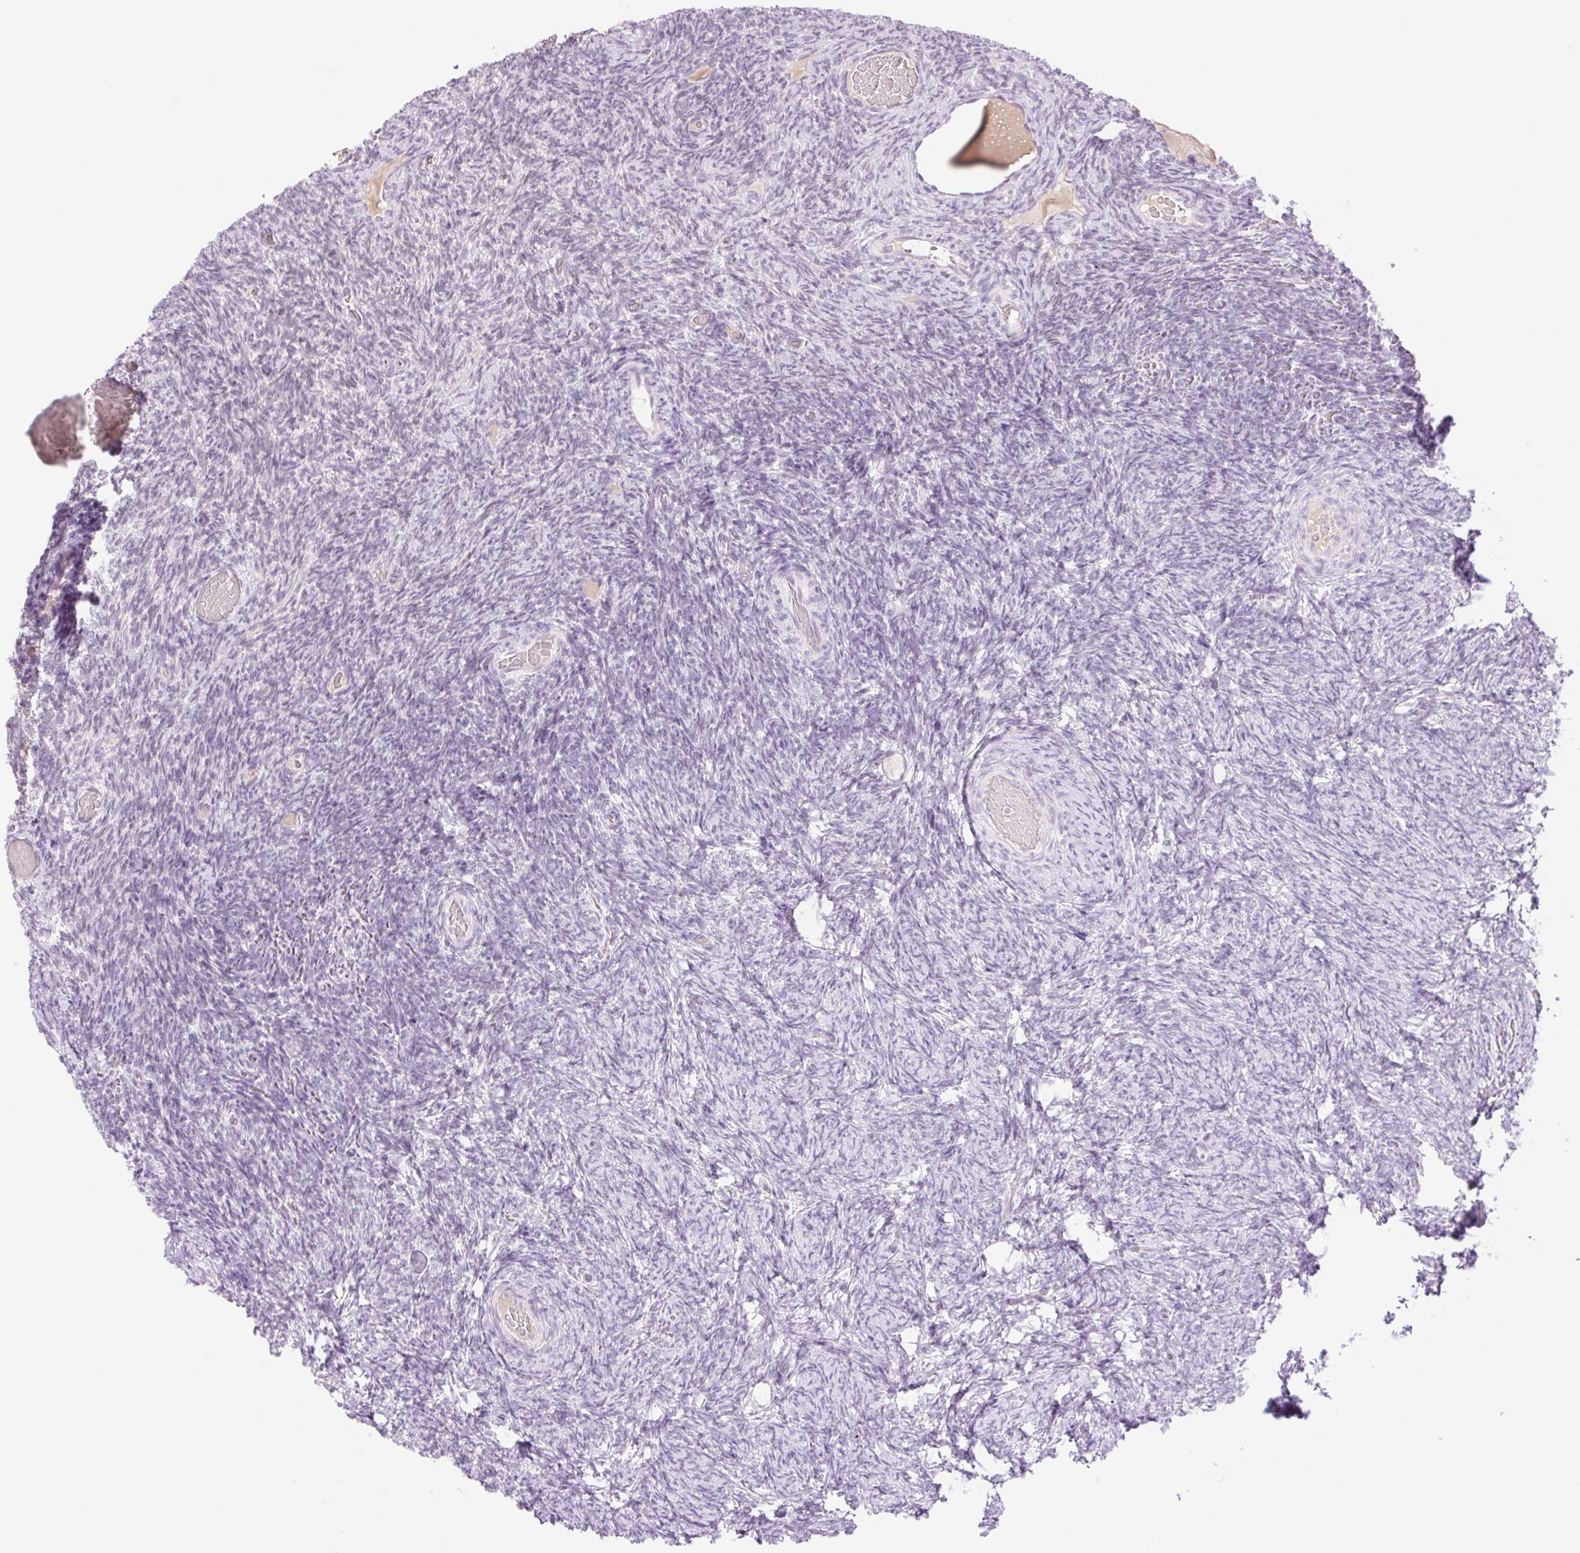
{"staining": {"intensity": "negative", "quantity": "none", "location": "none"}, "tissue": "ovary", "cell_type": "Ovarian stroma cells", "image_type": "normal", "snomed": [{"axis": "morphology", "description": "Normal tissue, NOS"}, {"axis": "topography", "description": "Ovary"}], "caption": "The immunohistochemistry (IHC) histopathology image has no significant expression in ovarian stroma cells of ovary. The staining is performed using DAB (3,3'-diaminobenzidine) brown chromogen with nuclei counter-stained in using hematoxylin.", "gene": "TBX15", "patient": {"sex": "female", "age": 34}}